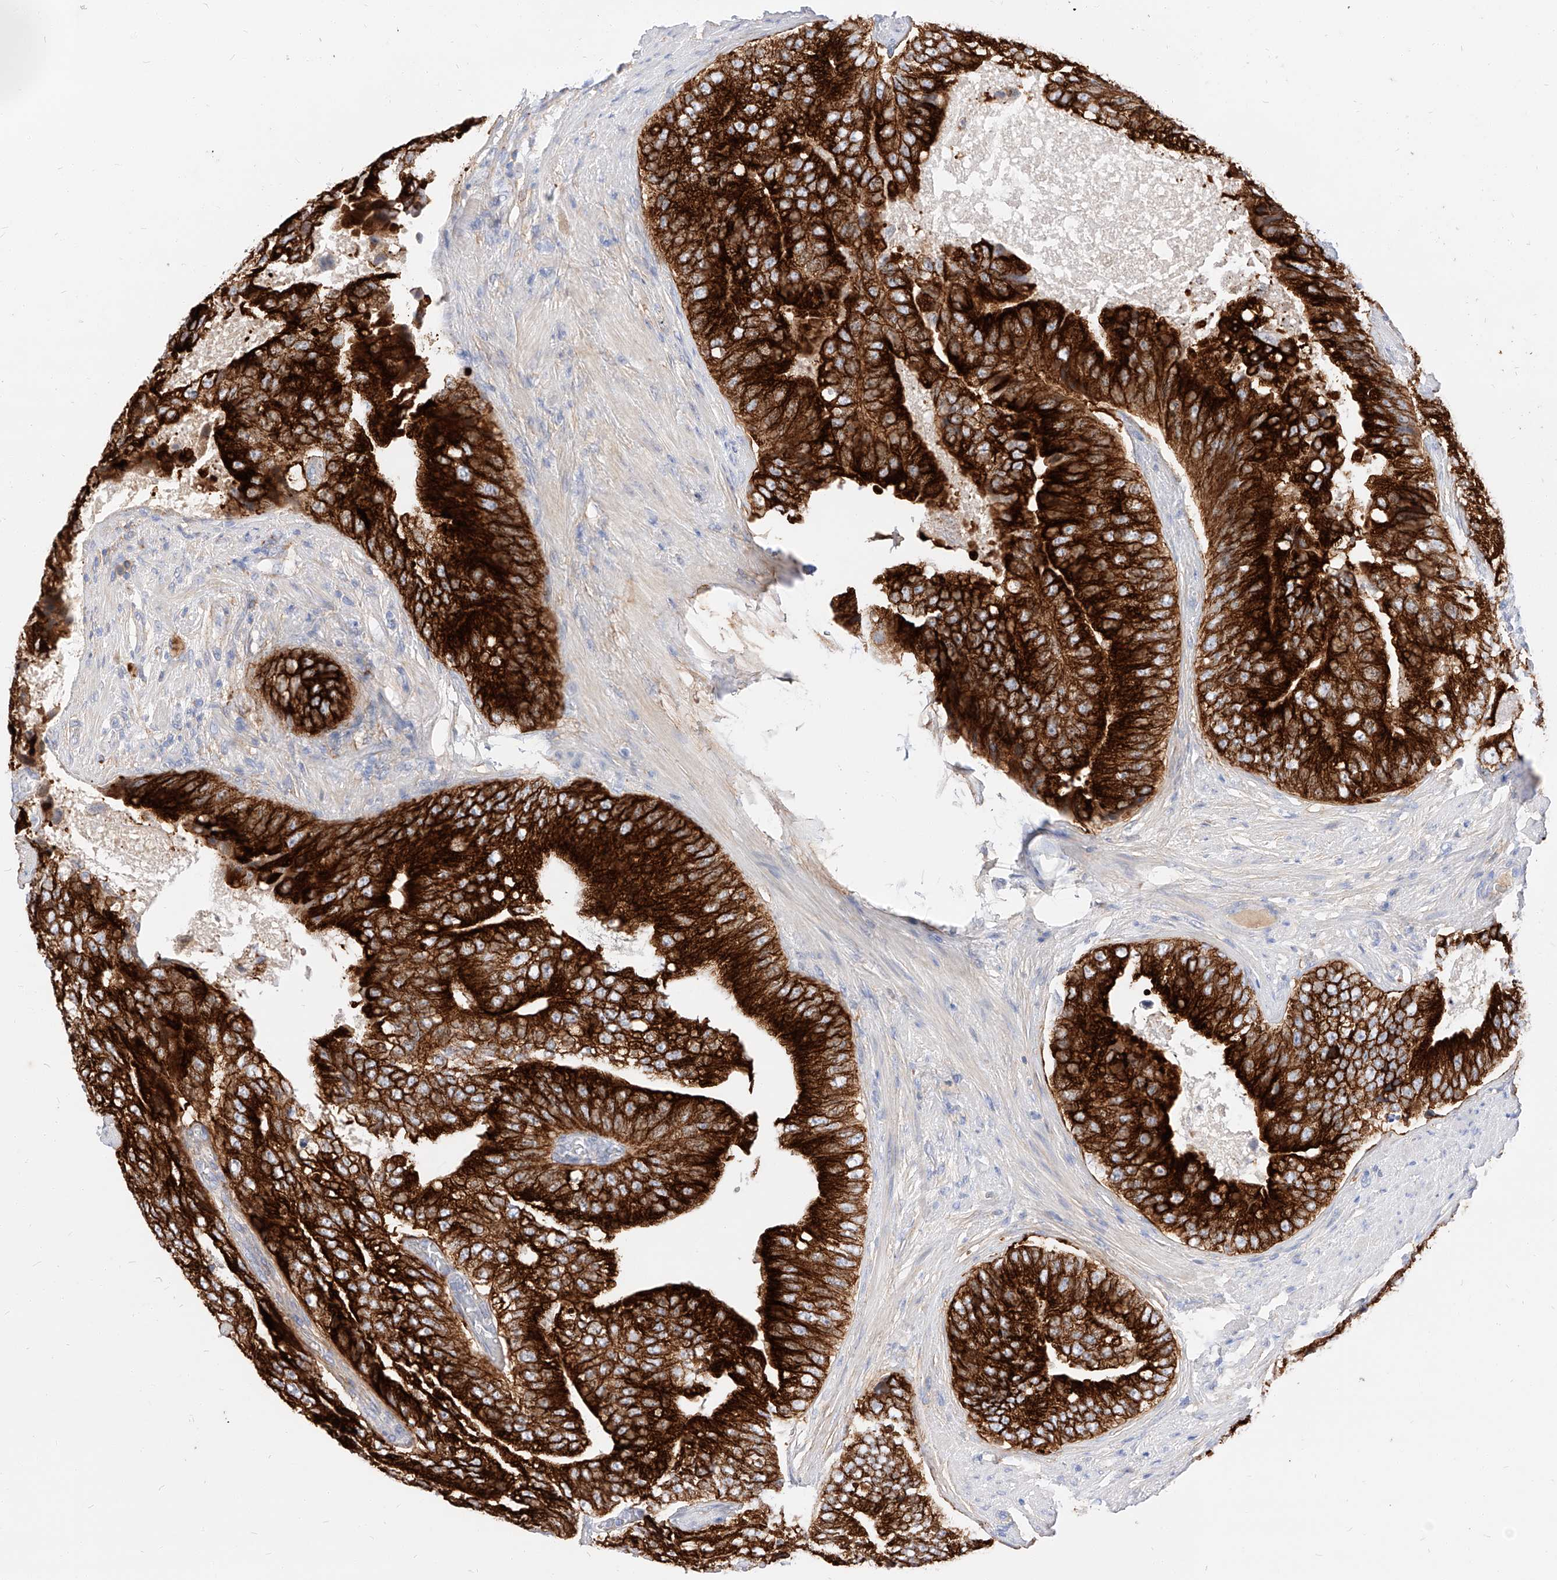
{"staining": {"intensity": "strong", "quantity": ">75%", "location": "cytoplasmic/membranous"}, "tissue": "prostate cancer", "cell_type": "Tumor cells", "image_type": "cancer", "snomed": [{"axis": "morphology", "description": "Adenocarcinoma, High grade"}, {"axis": "topography", "description": "Prostate"}], "caption": "Brown immunohistochemical staining in human prostate cancer (adenocarcinoma (high-grade)) demonstrates strong cytoplasmic/membranous positivity in about >75% of tumor cells. (DAB (3,3'-diaminobenzidine) IHC, brown staining for protein, blue staining for nuclei).", "gene": "MAP7", "patient": {"sex": "male", "age": 70}}